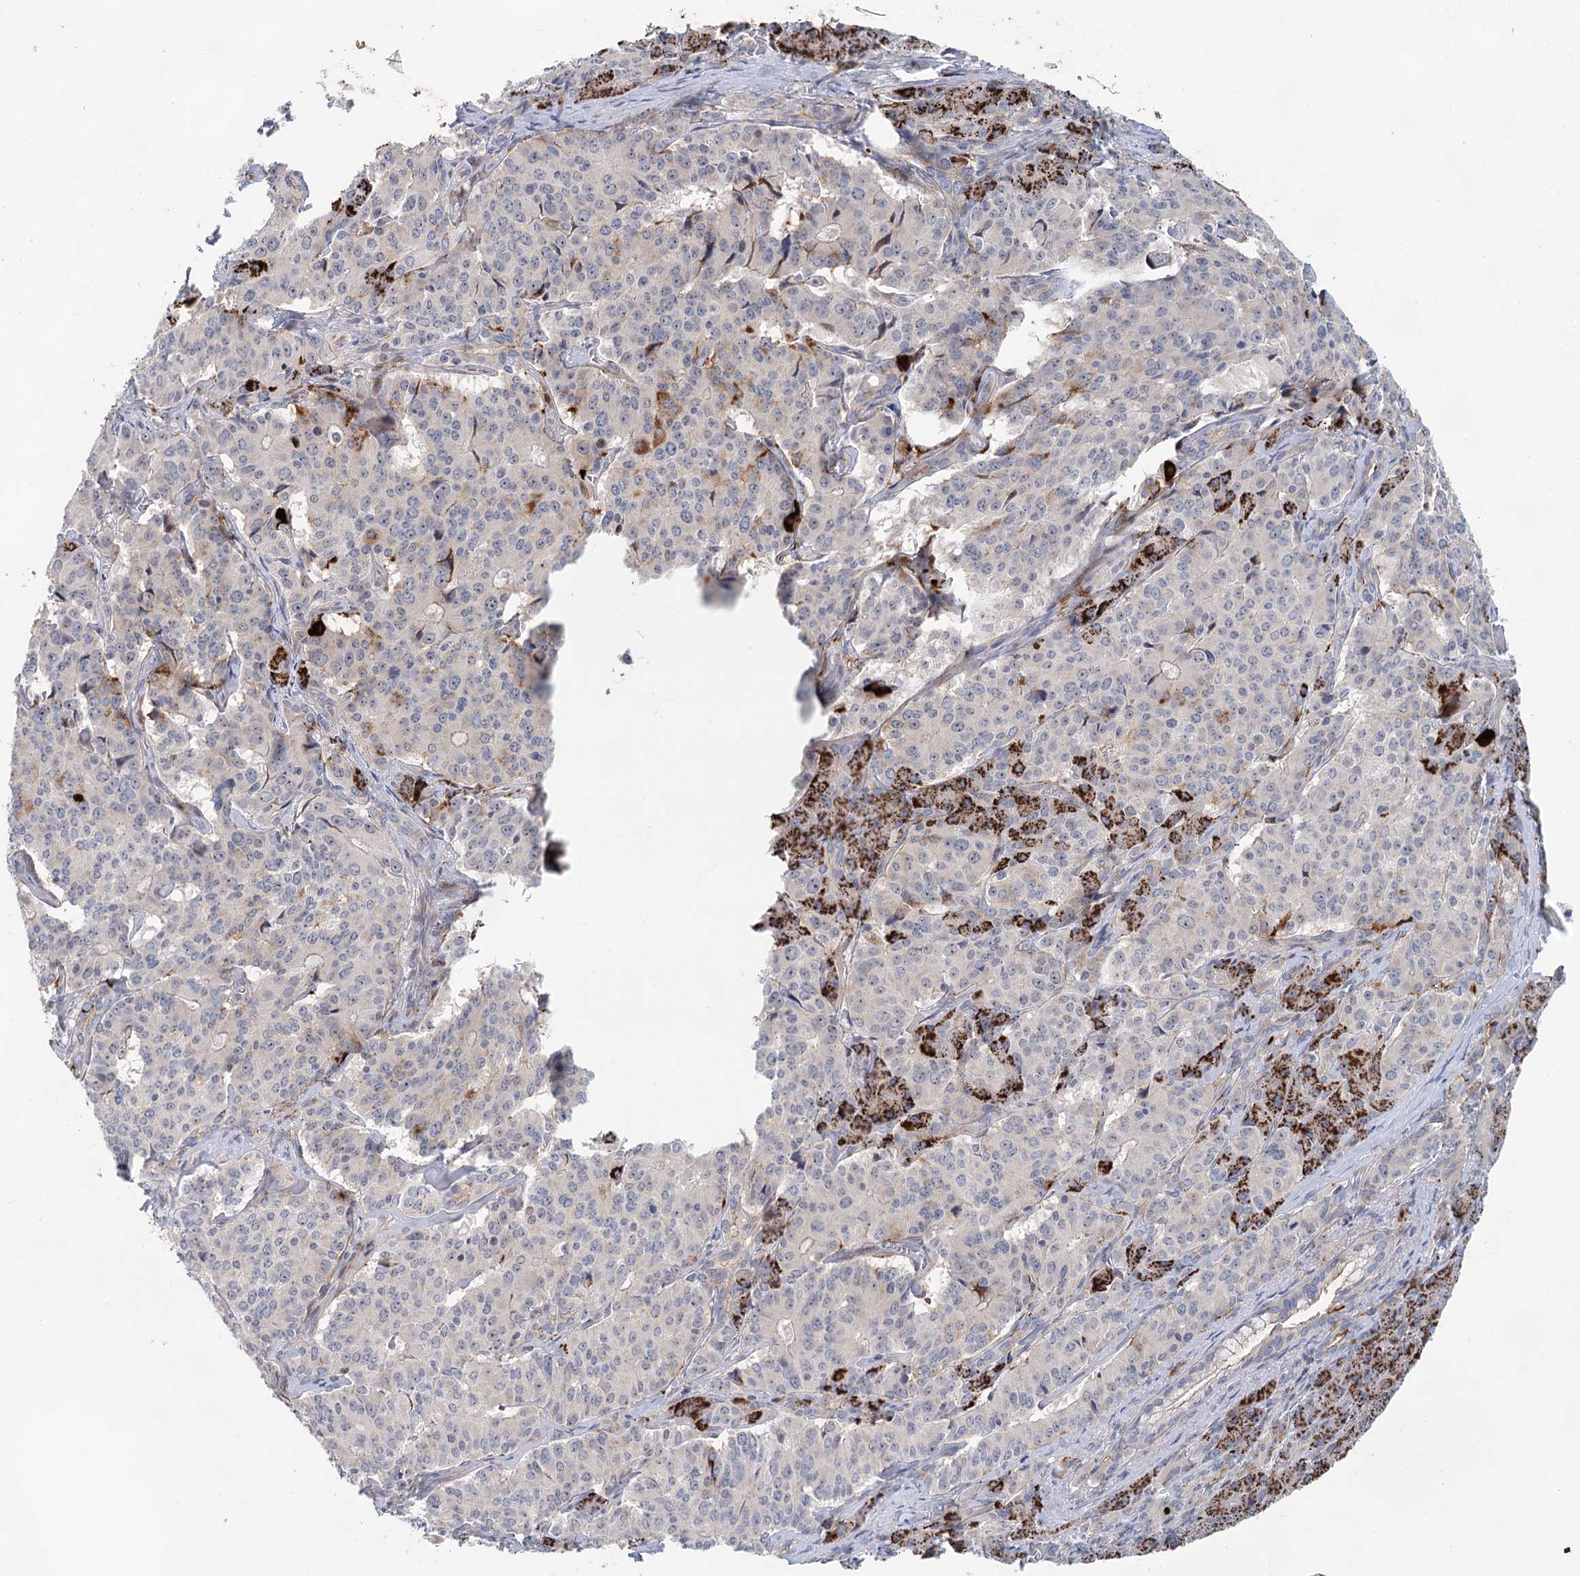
{"staining": {"intensity": "negative", "quantity": "none", "location": "none"}, "tissue": "pancreatic cancer", "cell_type": "Tumor cells", "image_type": "cancer", "snomed": [{"axis": "morphology", "description": "Adenocarcinoma, NOS"}, {"axis": "topography", "description": "Pancreas"}], "caption": "There is no significant positivity in tumor cells of adenocarcinoma (pancreatic).", "gene": "SLC19A3", "patient": {"sex": "female", "age": 74}}